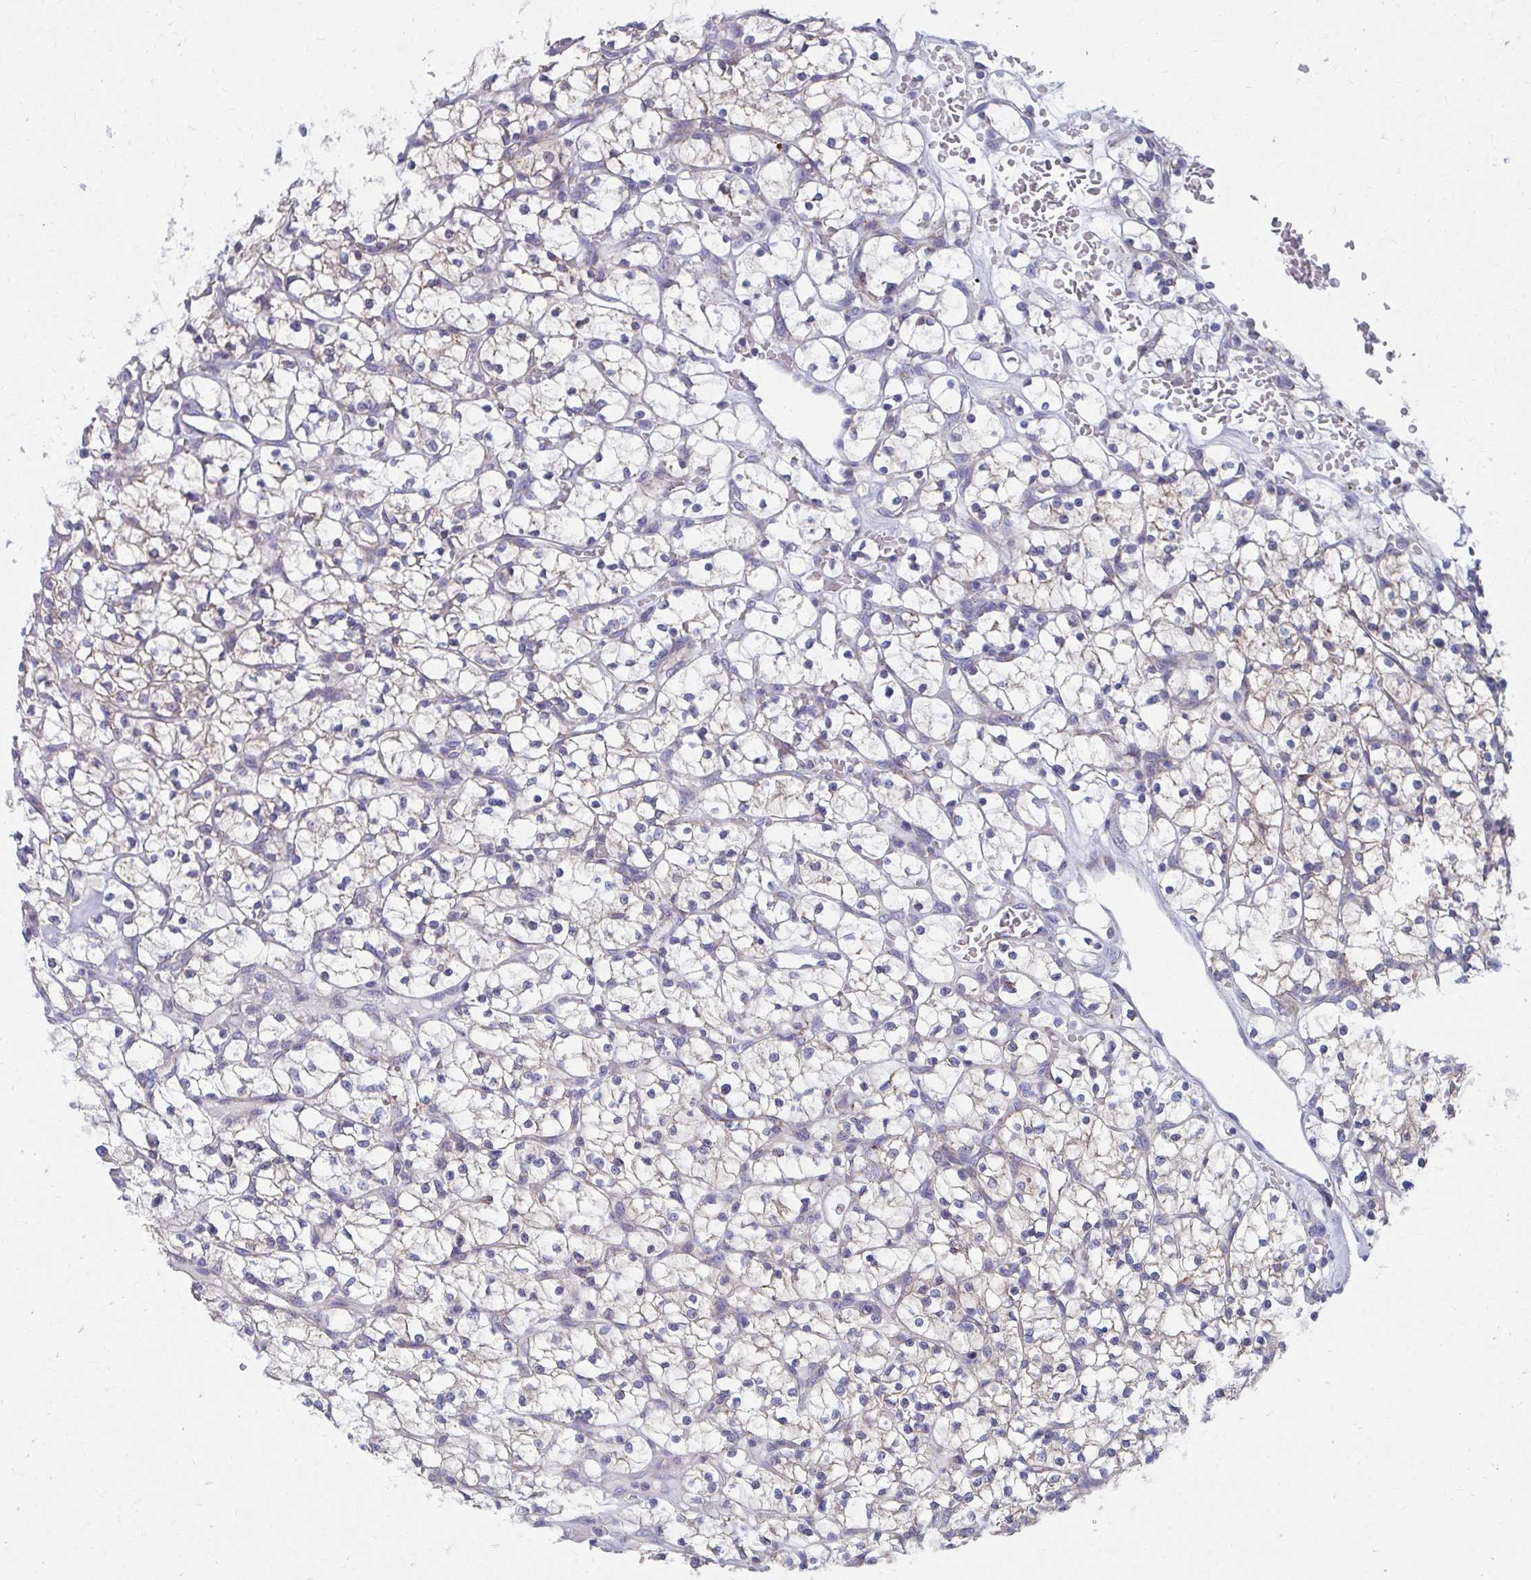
{"staining": {"intensity": "negative", "quantity": "none", "location": "none"}, "tissue": "renal cancer", "cell_type": "Tumor cells", "image_type": "cancer", "snomed": [{"axis": "morphology", "description": "Adenocarcinoma, NOS"}, {"axis": "topography", "description": "Kidney"}], "caption": "Renal adenocarcinoma stained for a protein using immunohistochemistry (IHC) demonstrates no positivity tumor cells.", "gene": "RCC1L", "patient": {"sex": "female", "age": 64}}